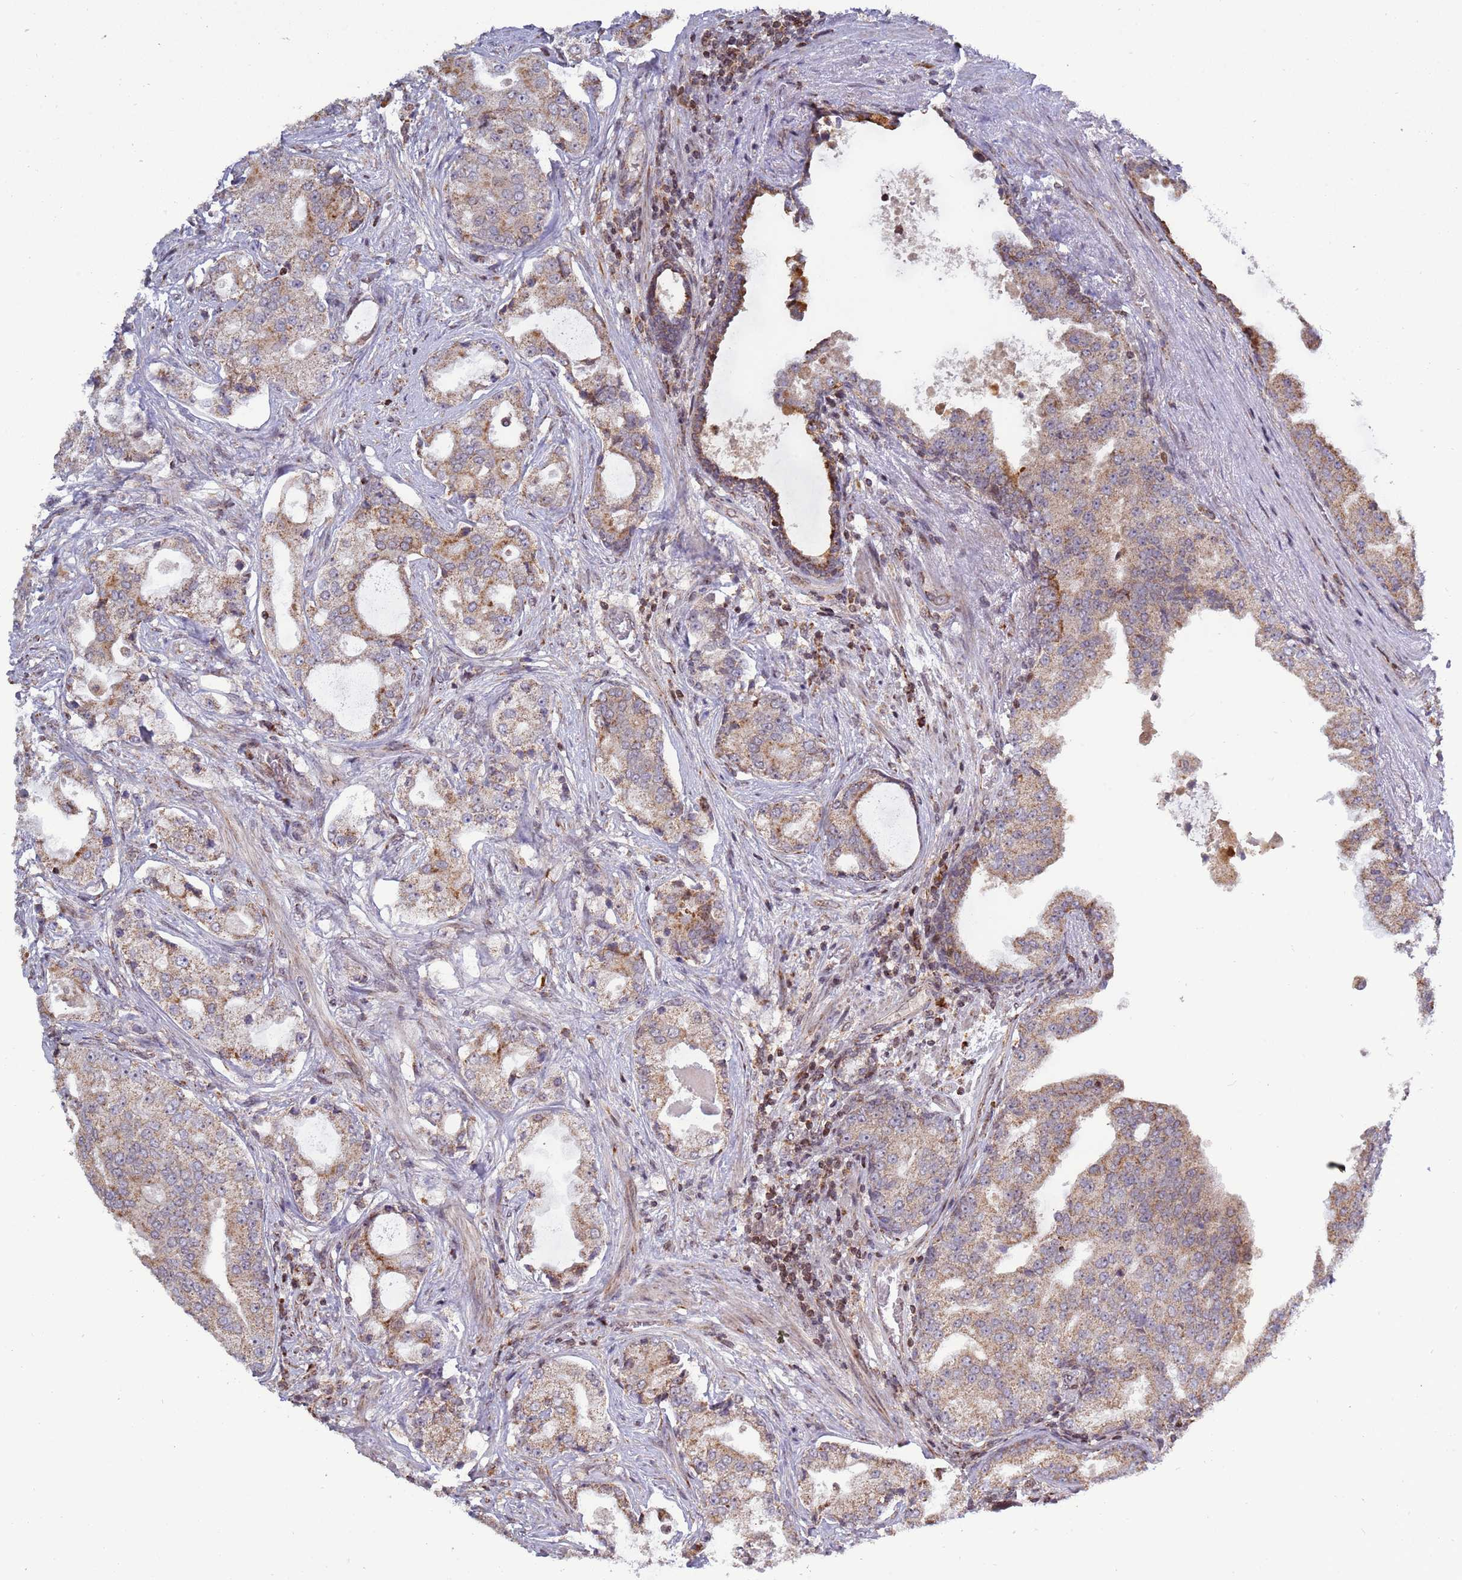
{"staining": {"intensity": "weak", "quantity": "<25%", "location": "cytoplasmic/membranous"}, "tissue": "prostate cancer", "cell_type": "Tumor cells", "image_type": "cancer", "snomed": [{"axis": "morphology", "description": "Adenocarcinoma, High grade"}, {"axis": "topography", "description": "Prostate"}], "caption": "Tumor cells are negative for brown protein staining in high-grade adenocarcinoma (prostate).", "gene": "RCOR2", "patient": {"sex": "male", "age": 68}}